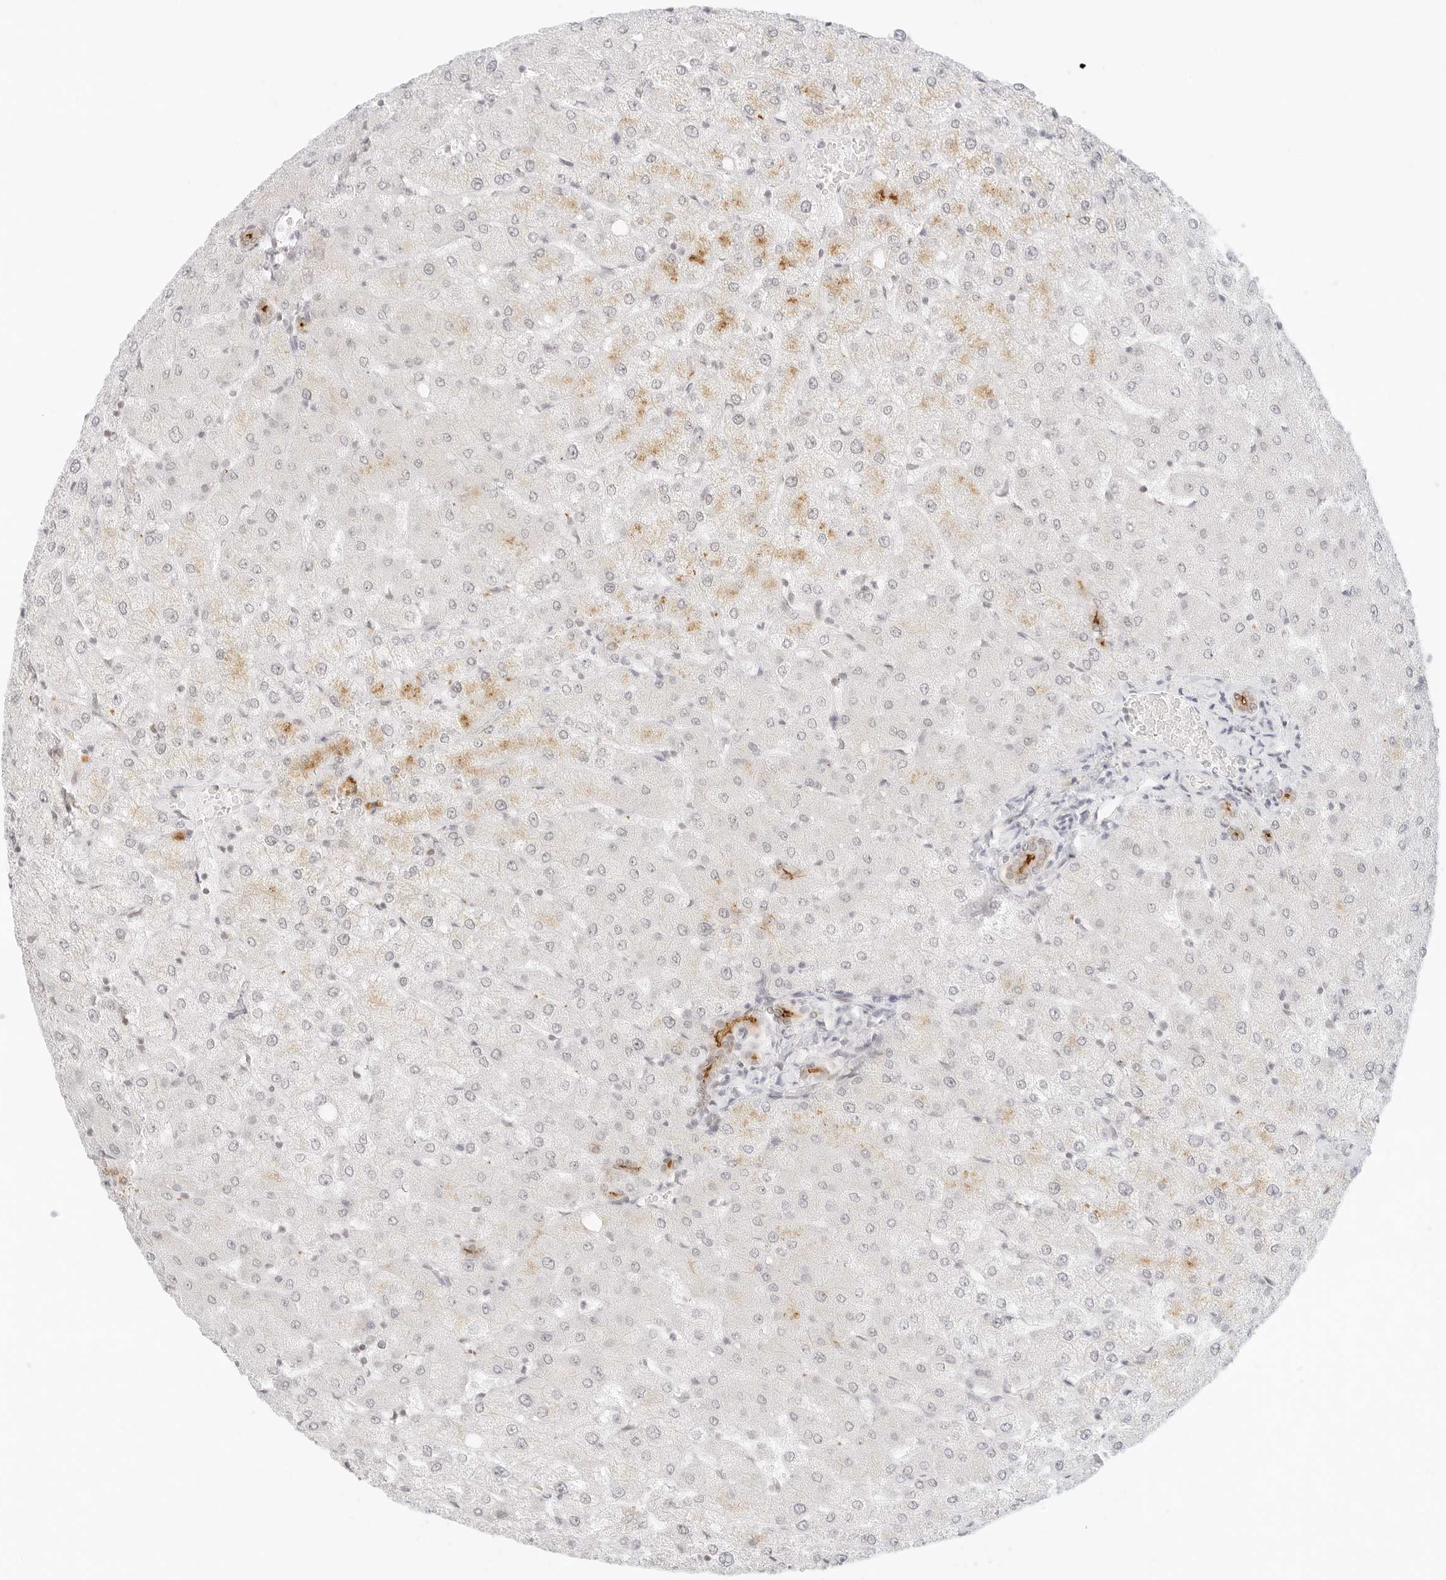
{"staining": {"intensity": "moderate", "quantity": "<25%", "location": "cytoplasmic/membranous"}, "tissue": "liver", "cell_type": "Cholangiocytes", "image_type": "normal", "snomed": [{"axis": "morphology", "description": "Normal tissue, NOS"}, {"axis": "topography", "description": "Liver"}], "caption": "Immunohistochemical staining of benign liver exhibits <25% levels of moderate cytoplasmic/membranous protein positivity in about <25% of cholangiocytes.", "gene": "GNAS", "patient": {"sex": "female", "age": 54}}